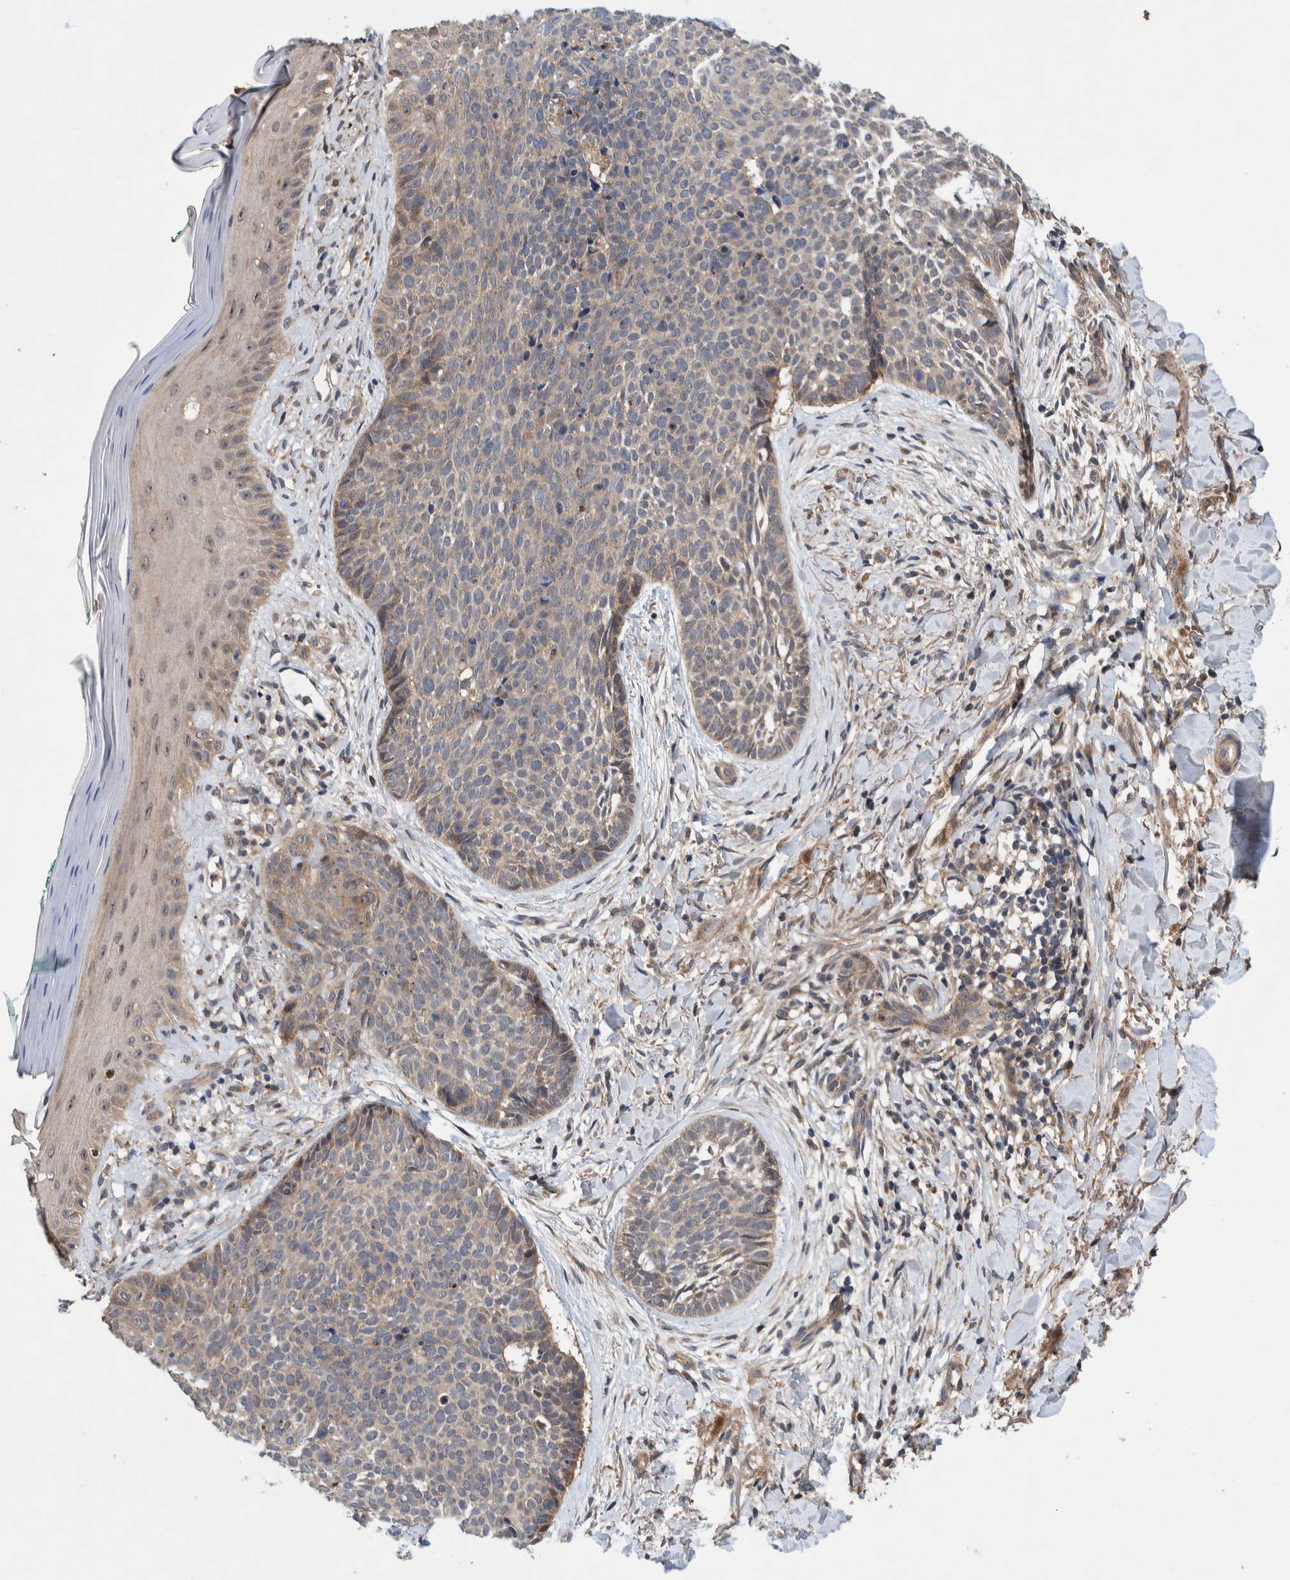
{"staining": {"intensity": "weak", "quantity": "25%-75%", "location": "cytoplasmic/membranous"}, "tissue": "skin cancer", "cell_type": "Tumor cells", "image_type": "cancer", "snomed": [{"axis": "morphology", "description": "Normal tissue, NOS"}, {"axis": "morphology", "description": "Basal cell carcinoma"}, {"axis": "topography", "description": "Skin"}], "caption": "A low amount of weak cytoplasmic/membranous positivity is present in approximately 25%-75% of tumor cells in skin cancer tissue.", "gene": "PIK3R6", "patient": {"sex": "male", "age": 67}}